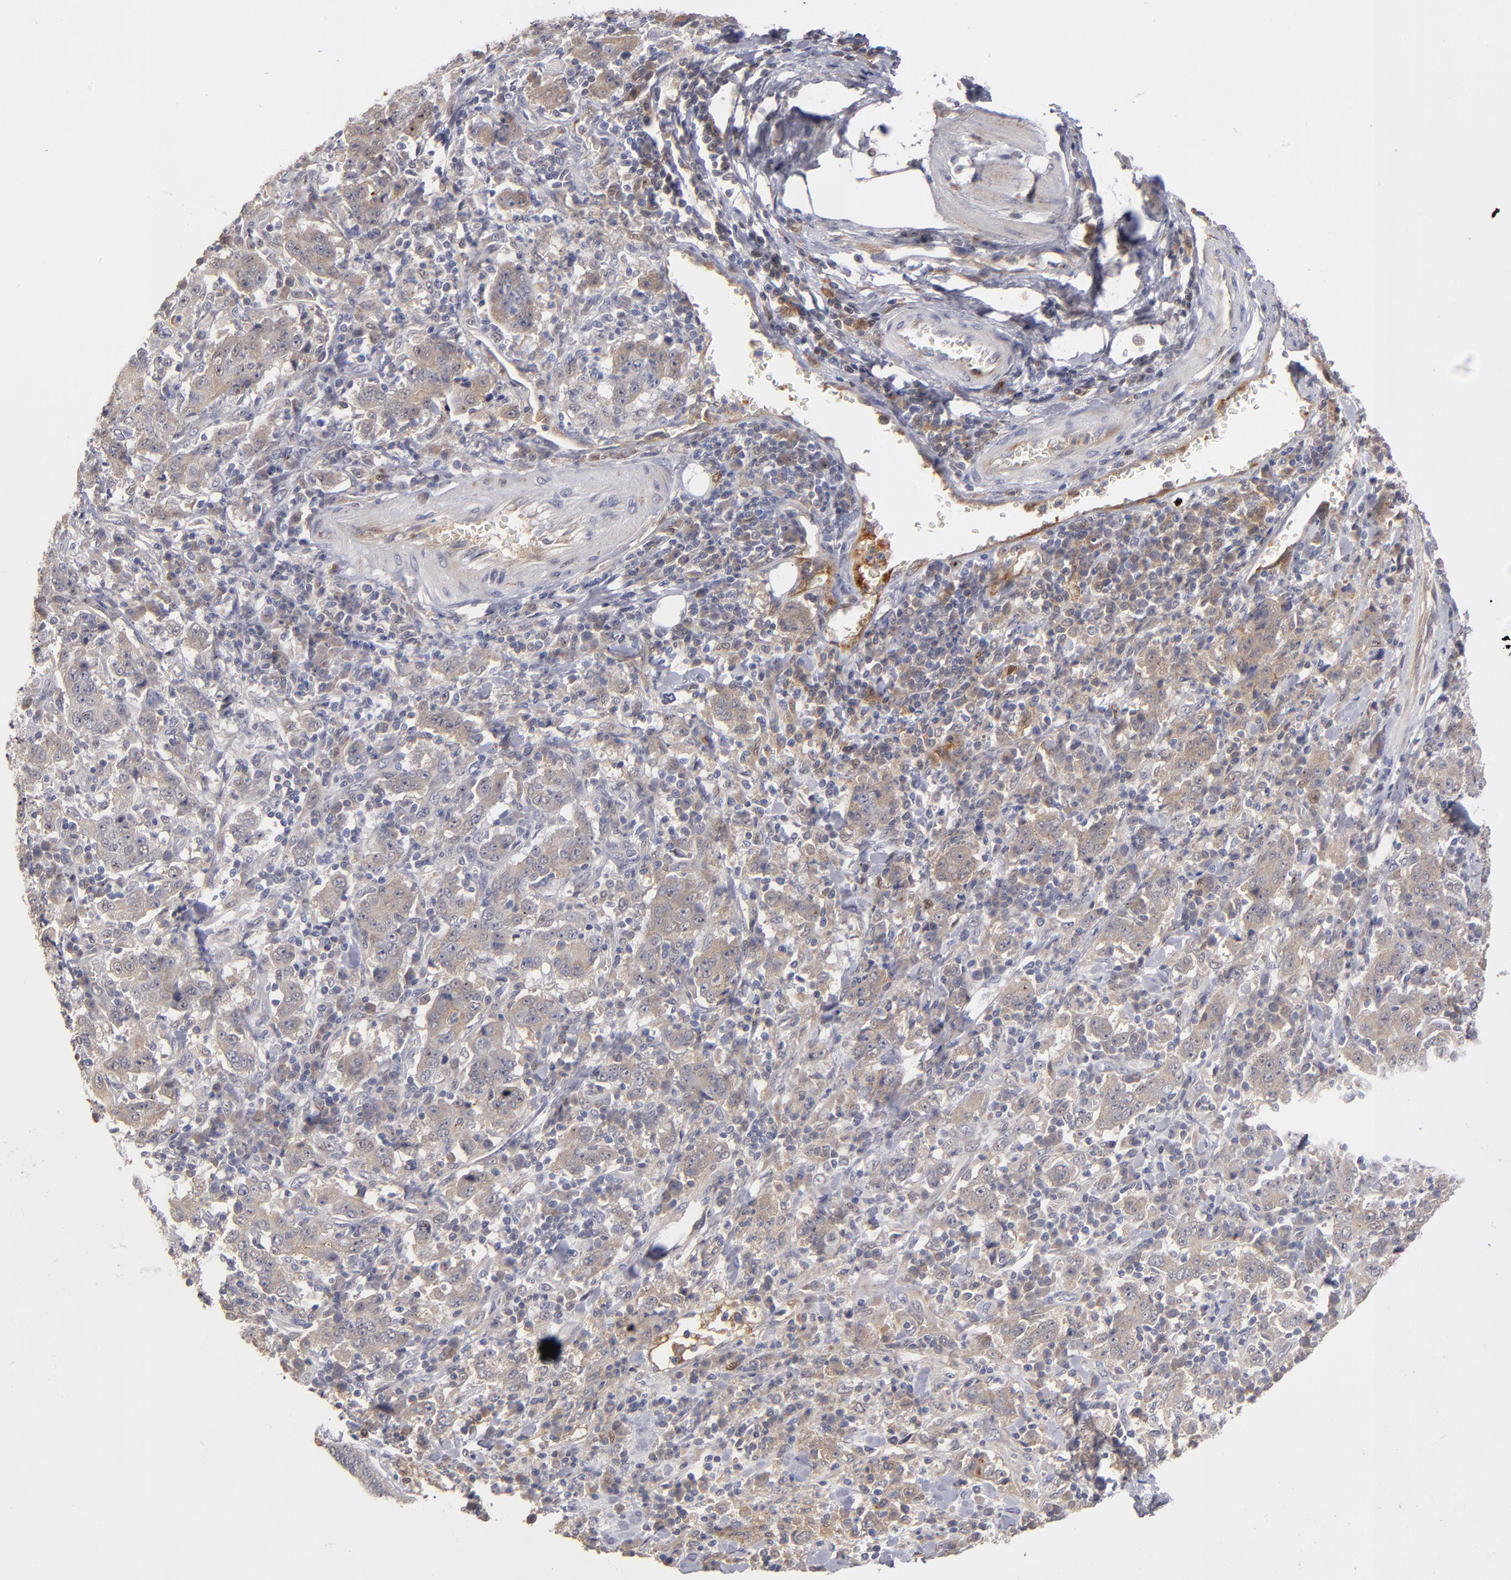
{"staining": {"intensity": "weak", "quantity": ">75%", "location": "cytoplasmic/membranous"}, "tissue": "stomach cancer", "cell_type": "Tumor cells", "image_type": "cancer", "snomed": [{"axis": "morphology", "description": "Normal tissue, NOS"}, {"axis": "morphology", "description": "Adenocarcinoma, NOS"}, {"axis": "topography", "description": "Stomach, upper"}, {"axis": "topography", "description": "Stomach"}], "caption": "Immunohistochemistry image of neoplastic tissue: stomach cancer stained using IHC exhibits low levels of weak protein expression localized specifically in the cytoplasmic/membranous of tumor cells, appearing as a cytoplasmic/membranous brown color.", "gene": "EXD2", "patient": {"sex": "male", "age": 59}}